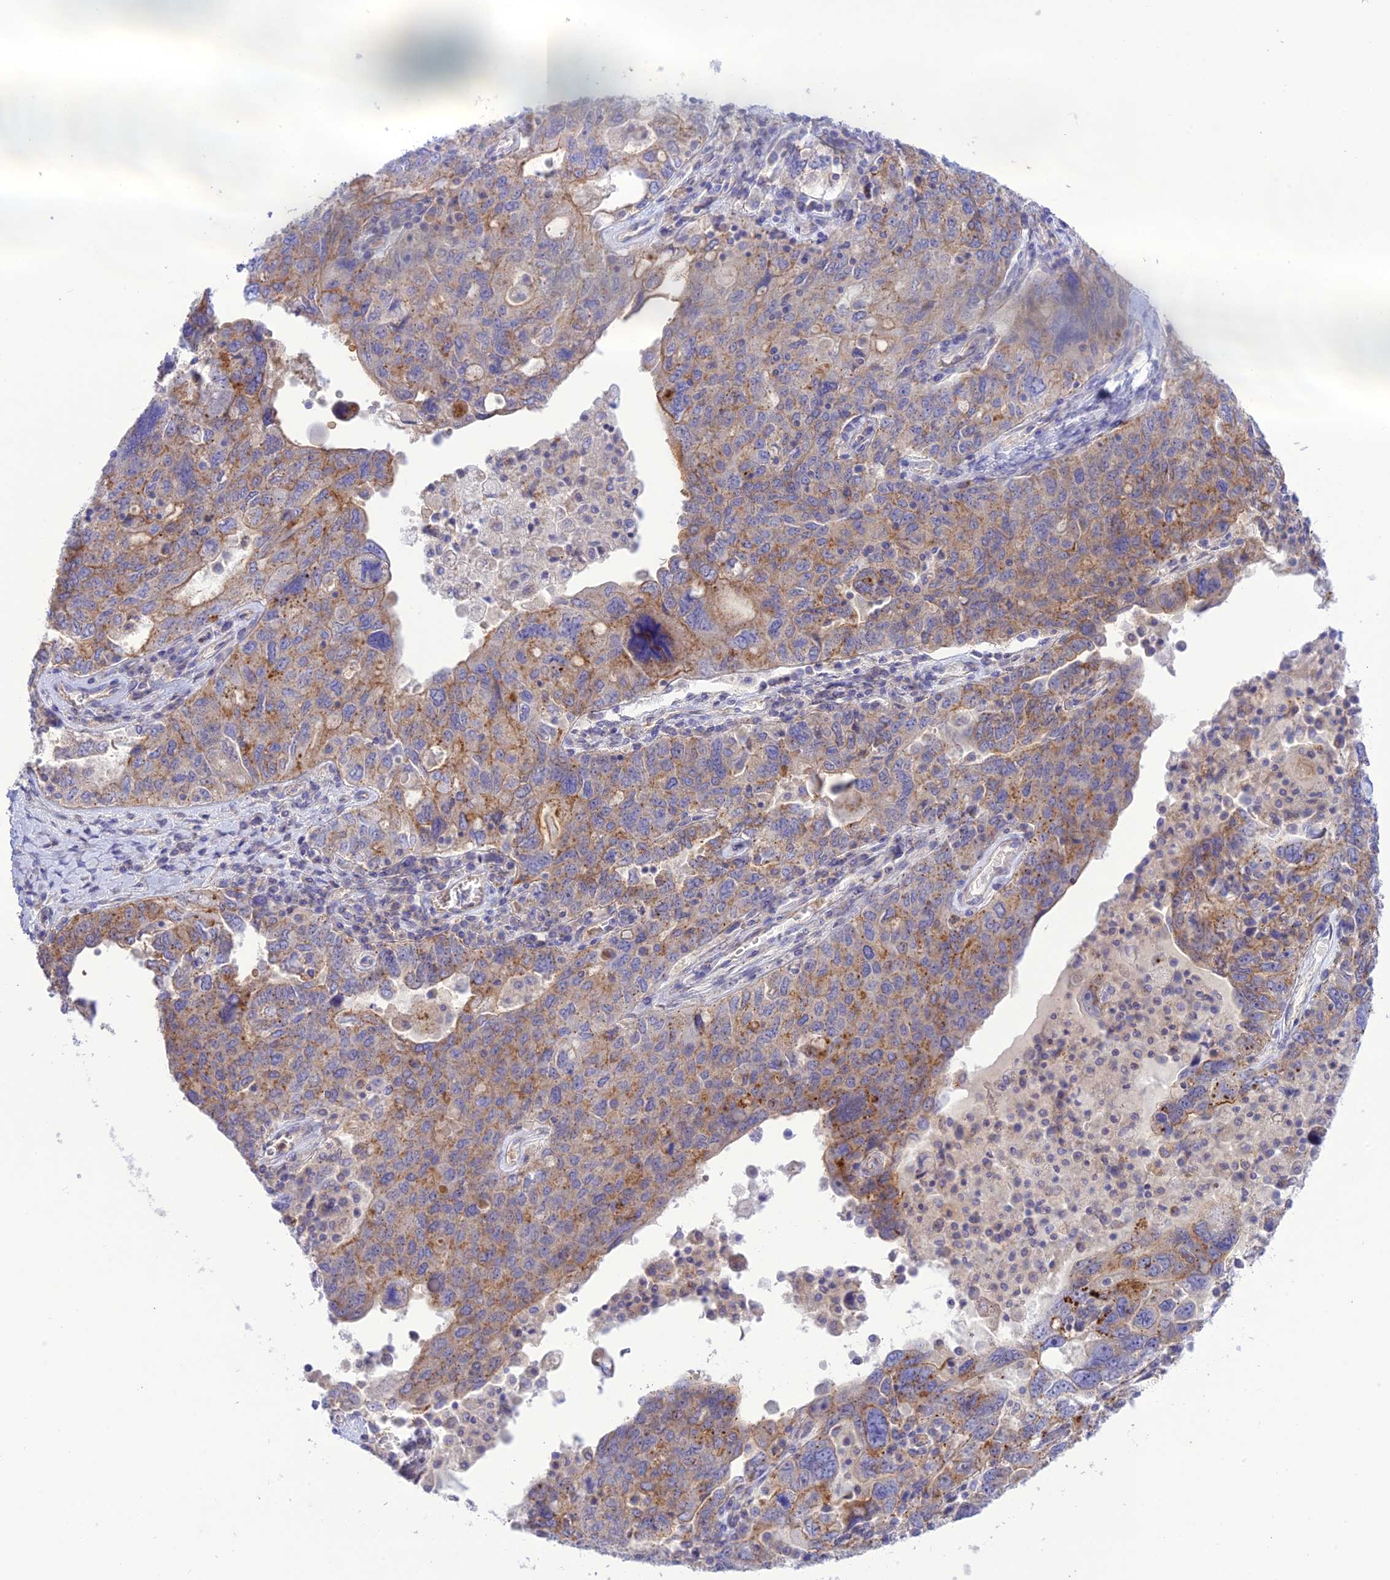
{"staining": {"intensity": "weak", "quantity": "25%-75%", "location": "cytoplasmic/membranous"}, "tissue": "ovarian cancer", "cell_type": "Tumor cells", "image_type": "cancer", "snomed": [{"axis": "morphology", "description": "Carcinoma, endometroid"}, {"axis": "topography", "description": "Ovary"}], "caption": "Protein expression analysis of ovarian cancer reveals weak cytoplasmic/membranous expression in approximately 25%-75% of tumor cells. Immunohistochemistry (ihc) stains the protein in brown and the nuclei are stained blue.", "gene": "CHSY3", "patient": {"sex": "female", "age": 62}}